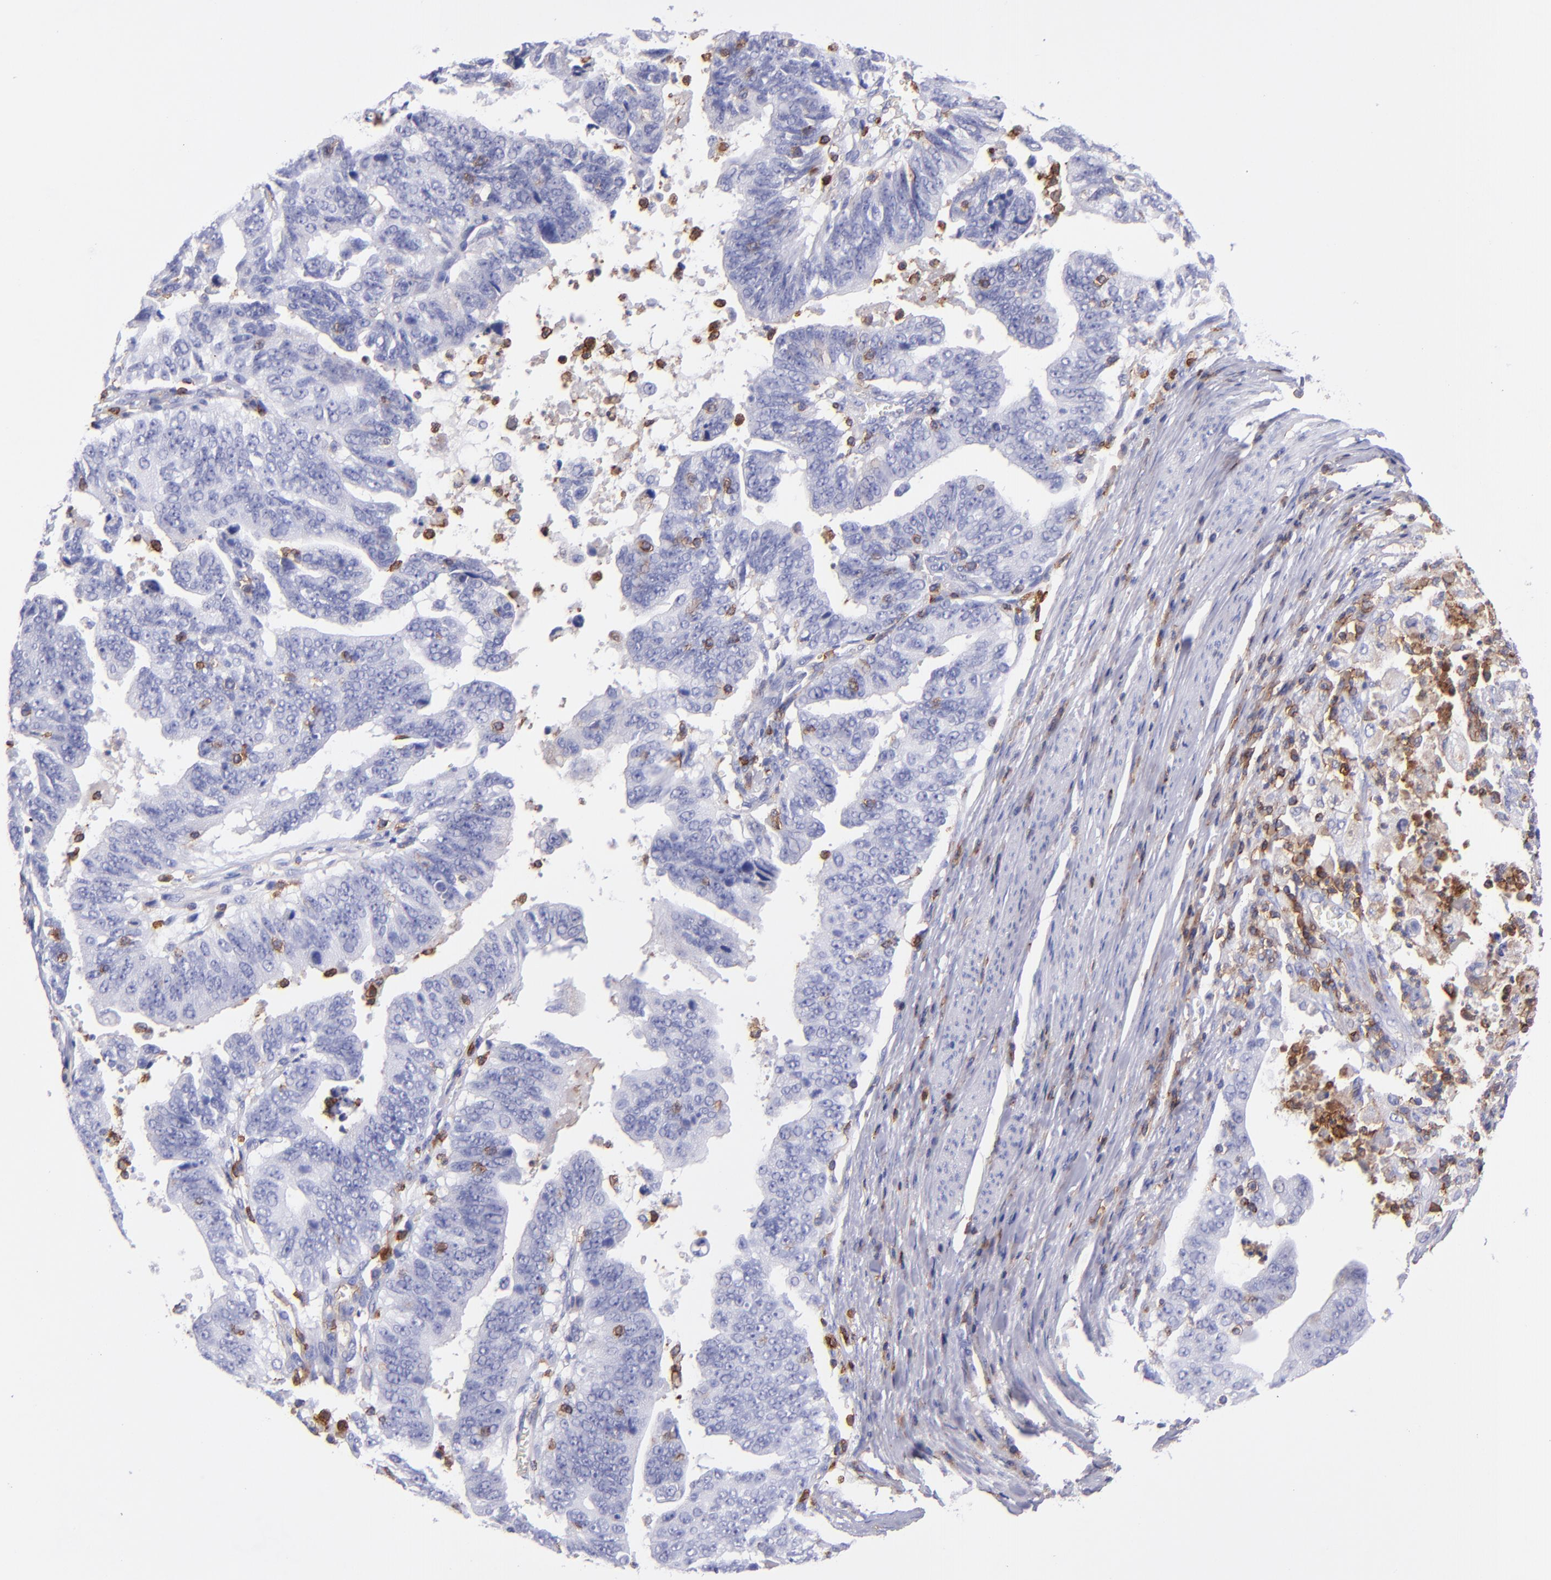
{"staining": {"intensity": "negative", "quantity": "none", "location": "none"}, "tissue": "stomach cancer", "cell_type": "Tumor cells", "image_type": "cancer", "snomed": [{"axis": "morphology", "description": "Adenocarcinoma, NOS"}, {"axis": "topography", "description": "Stomach, upper"}], "caption": "Immunohistochemistry (IHC) of human stomach adenocarcinoma demonstrates no positivity in tumor cells.", "gene": "ICAM3", "patient": {"sex": "female", "age": 50}}